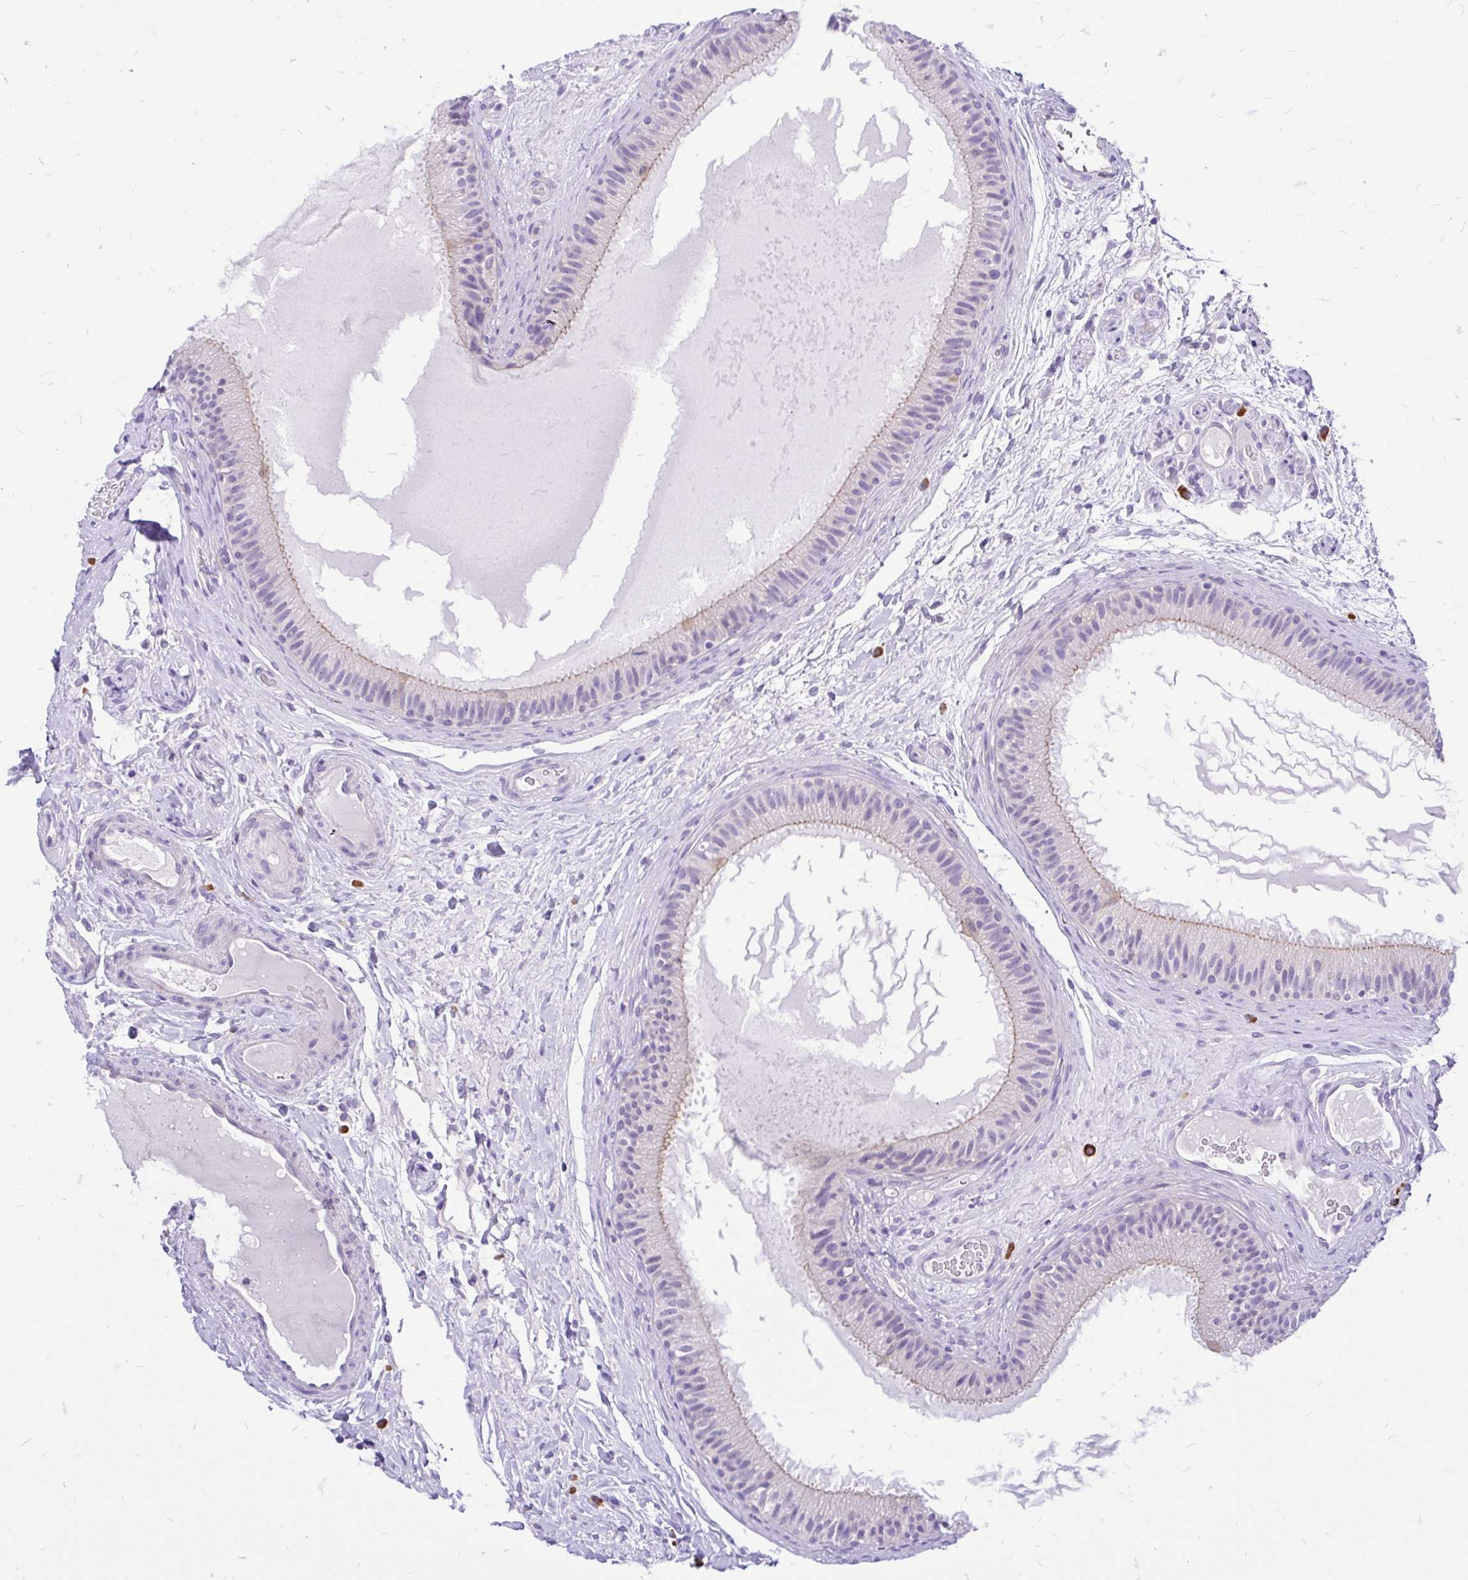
{"staining": {"intensity": "weak", "quantity": "<25%", "location": "cytoplasmic/membranous"}, "tissue": "epididymis", "cell_type": "Glandular cells", "image_type": "normal", "snomed": [{"axis": "morphology", "description": "Normal tissue, NOS"}, {"axis": "topography", "description": "Epididymis"}], "caption": "DAB (3,3'-diaminobenzidine) immunohistochemical staining of benign epididymis displays no significant positivity in glandular cells. Nuclei are stained in blue.", "gene": "MAP1LC3A", "patient": {"sex": "male", "age": 23}}